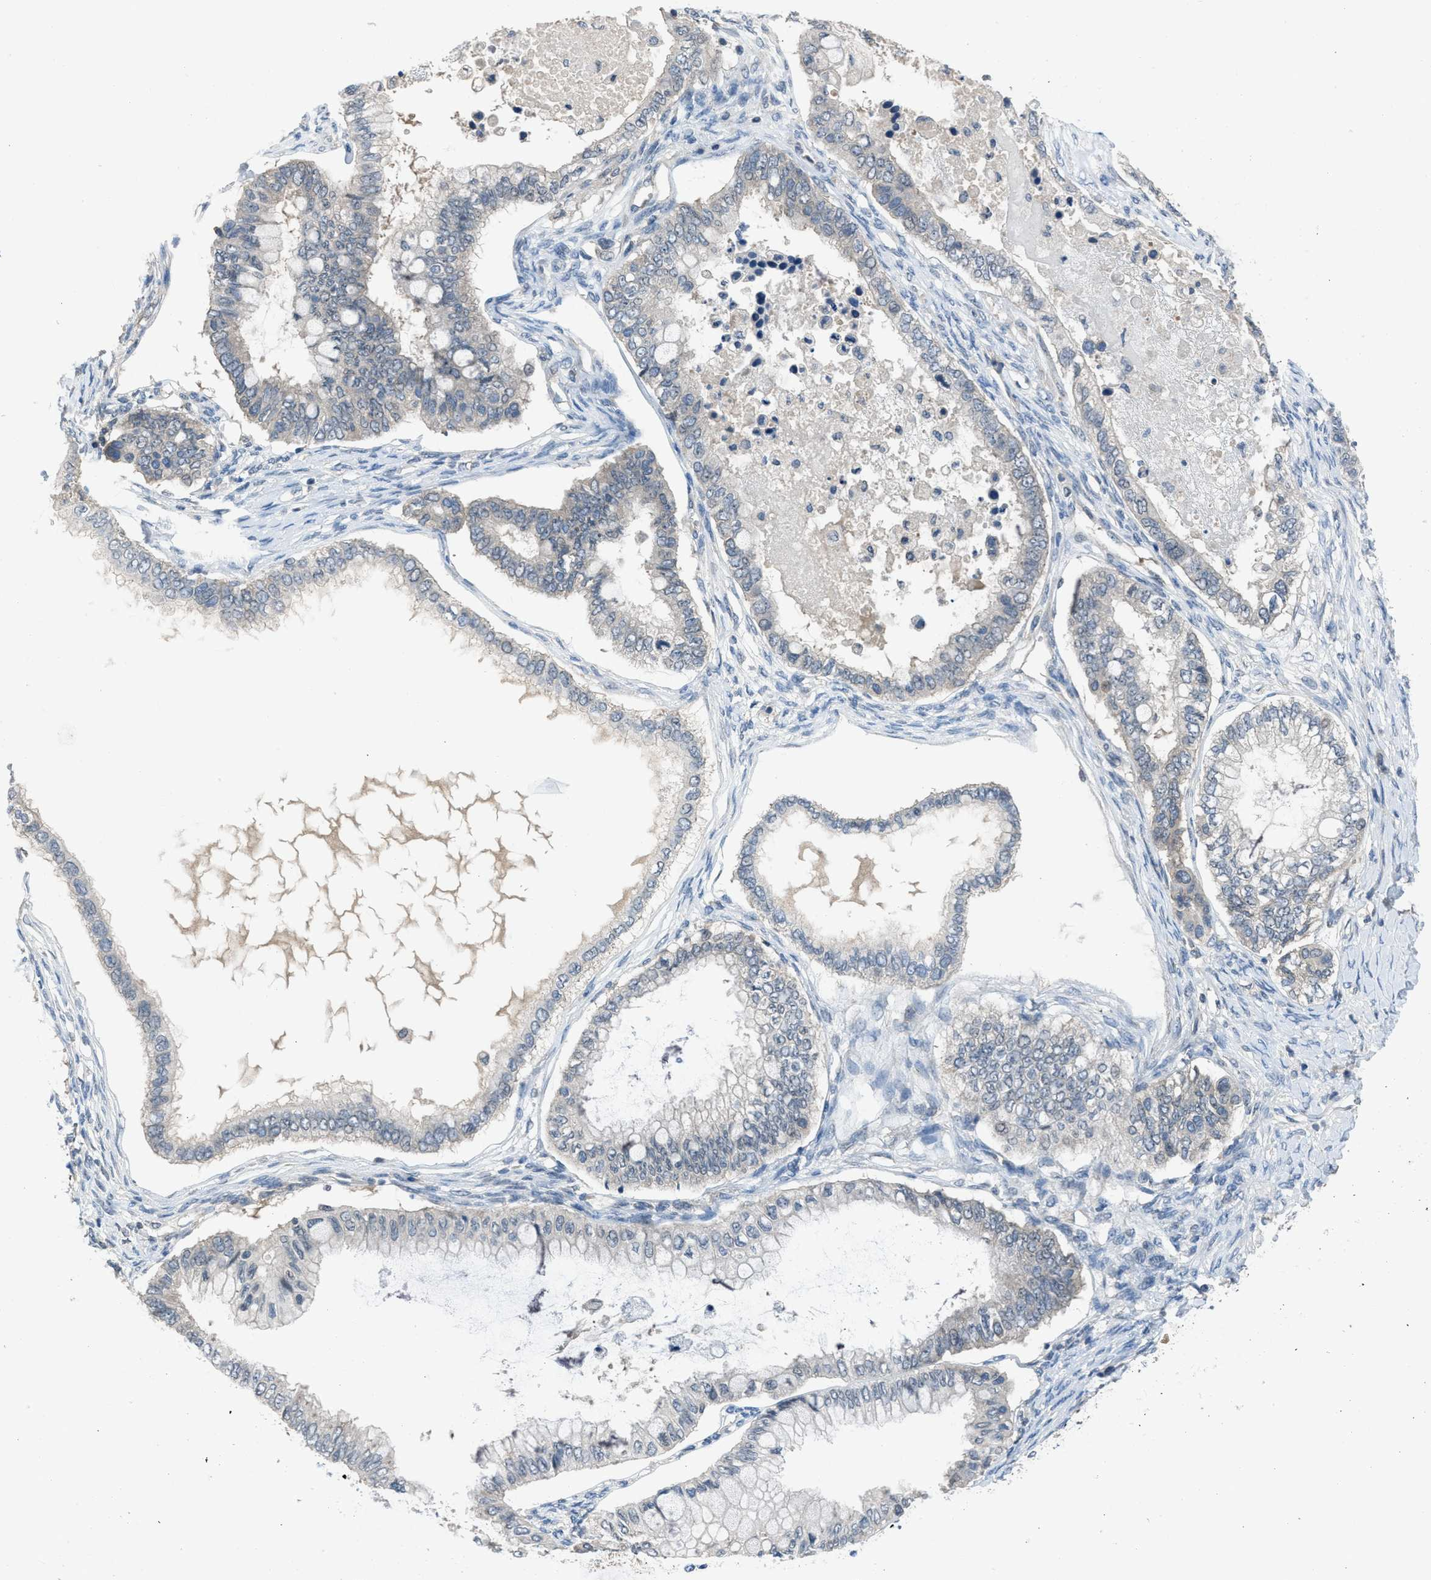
{"staining": {"intensity": "weak", "quantity": "<25%", "location": "cytoplasmic/membranous"}, "tissue": "ovarian cancer", "cell_type": "Tumor cells", "image_type": "cancer", "snomed": [{"axis": "morphology", "description": "Cystadenocarcinoma, mucinous, NOS"}, {"axis": "topography", "description": "Ovary"}], "caption": "A high-resolution image shows IHC staining of mucinous cystadenocarcinoma (ovarian), which exhibits no significant positivity in tumor cells.", "gene": "MIS18A", "patient": {"sex": "female", "age": 80}}